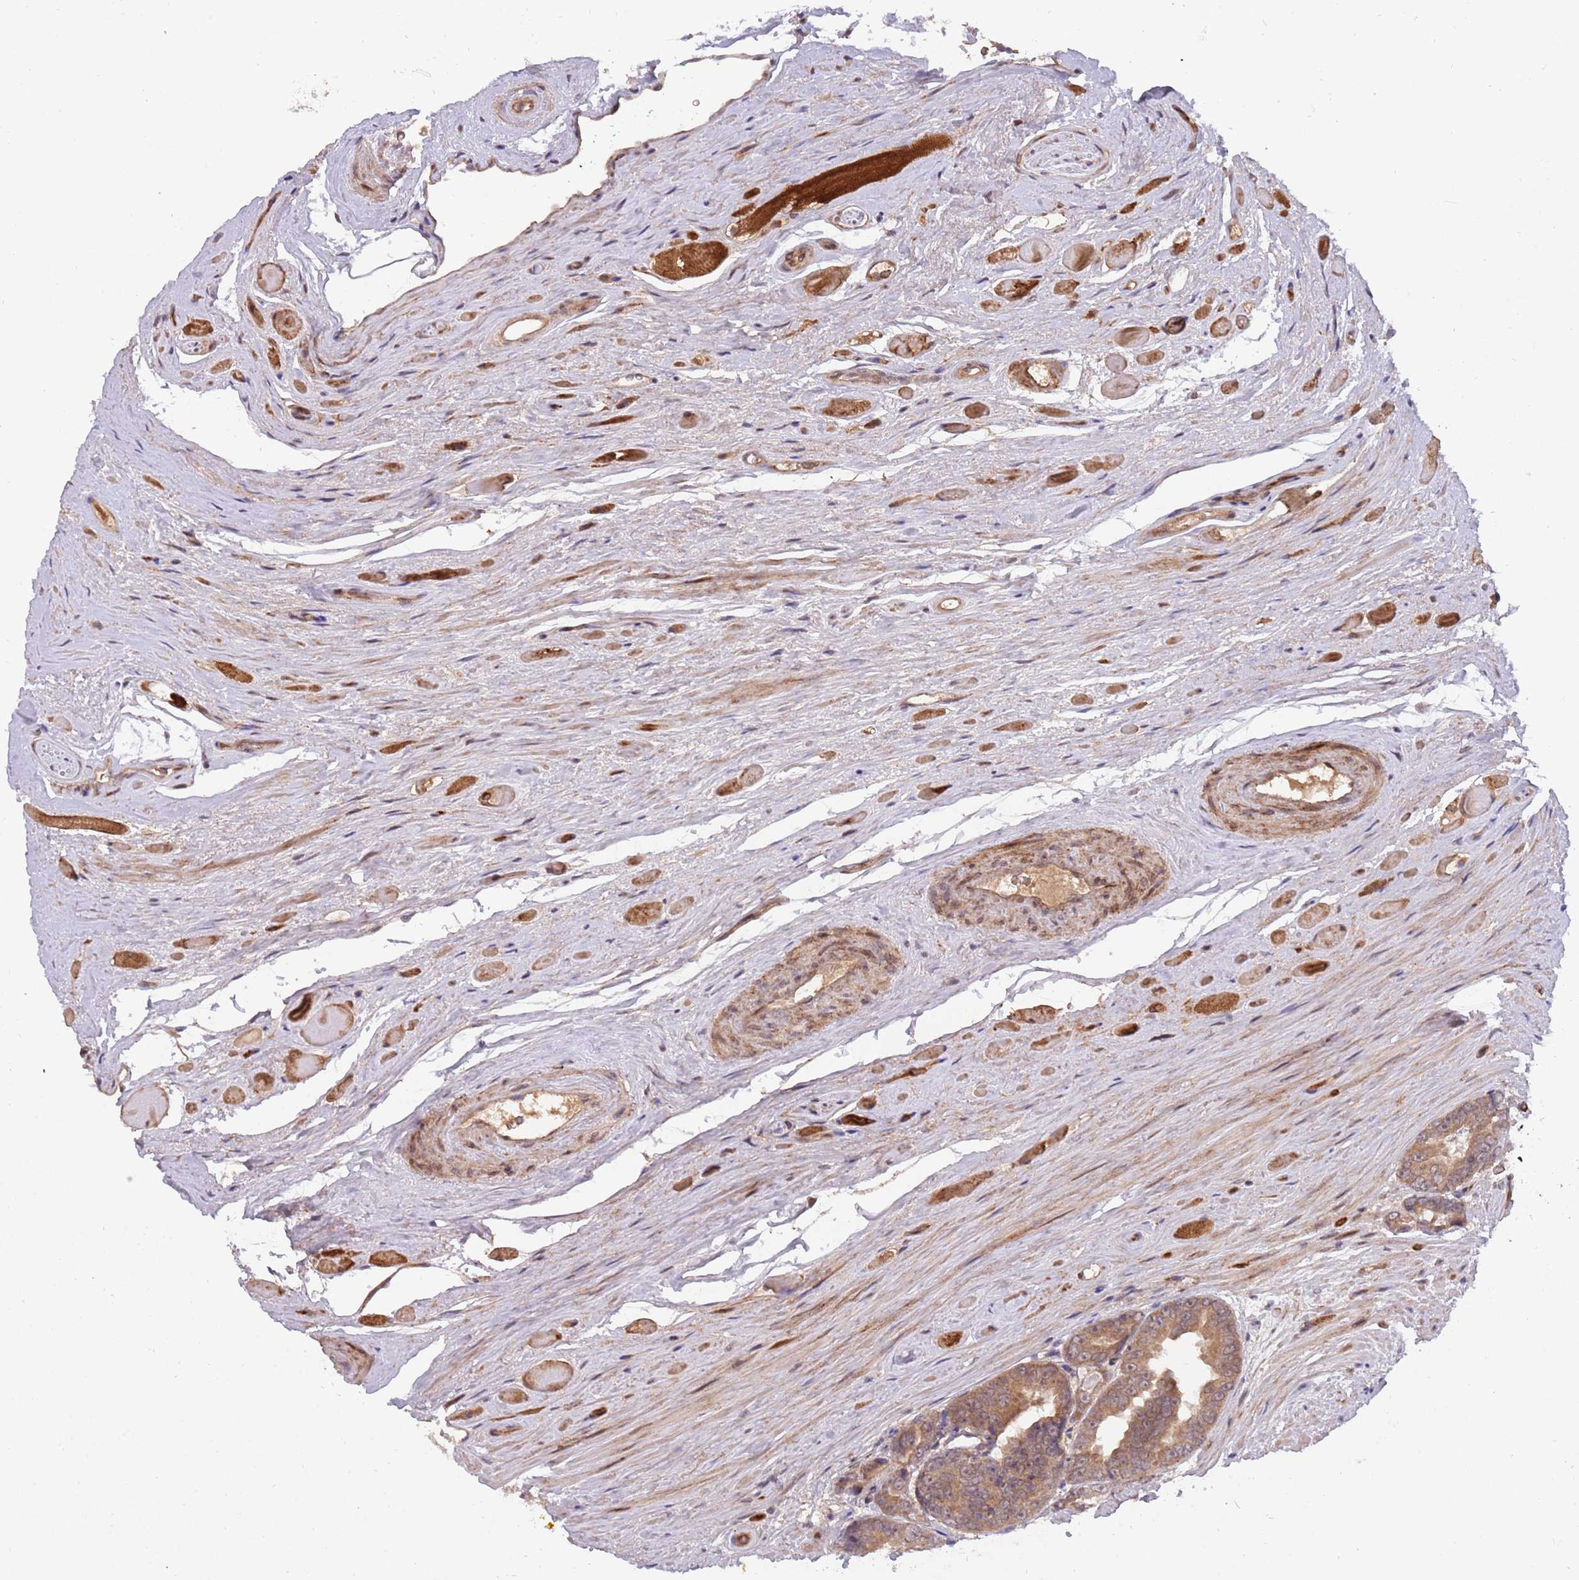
{"staining": {"intensity": "moderate", "quantity": ">75%", "location": "cytoplasmic/membranous,nuclear"}, "tissue": "prostate cancer", "cell_type": "Tumor cells", "image_type": "cancer", "snomed": [{"axis": "morphology", "description": "Adenocarcinoma, High grade"}, {"axis": "topography", "description": "Prostate"}], "caption": "Immunohistochemical staining of prostate cancer shows medium levels of moderate cytoplasmic/membranous and nuclear staining in about >75% of tumor cells.", "gene": "NT5DC4", "patient": {"sex": "male", "age": 72}}